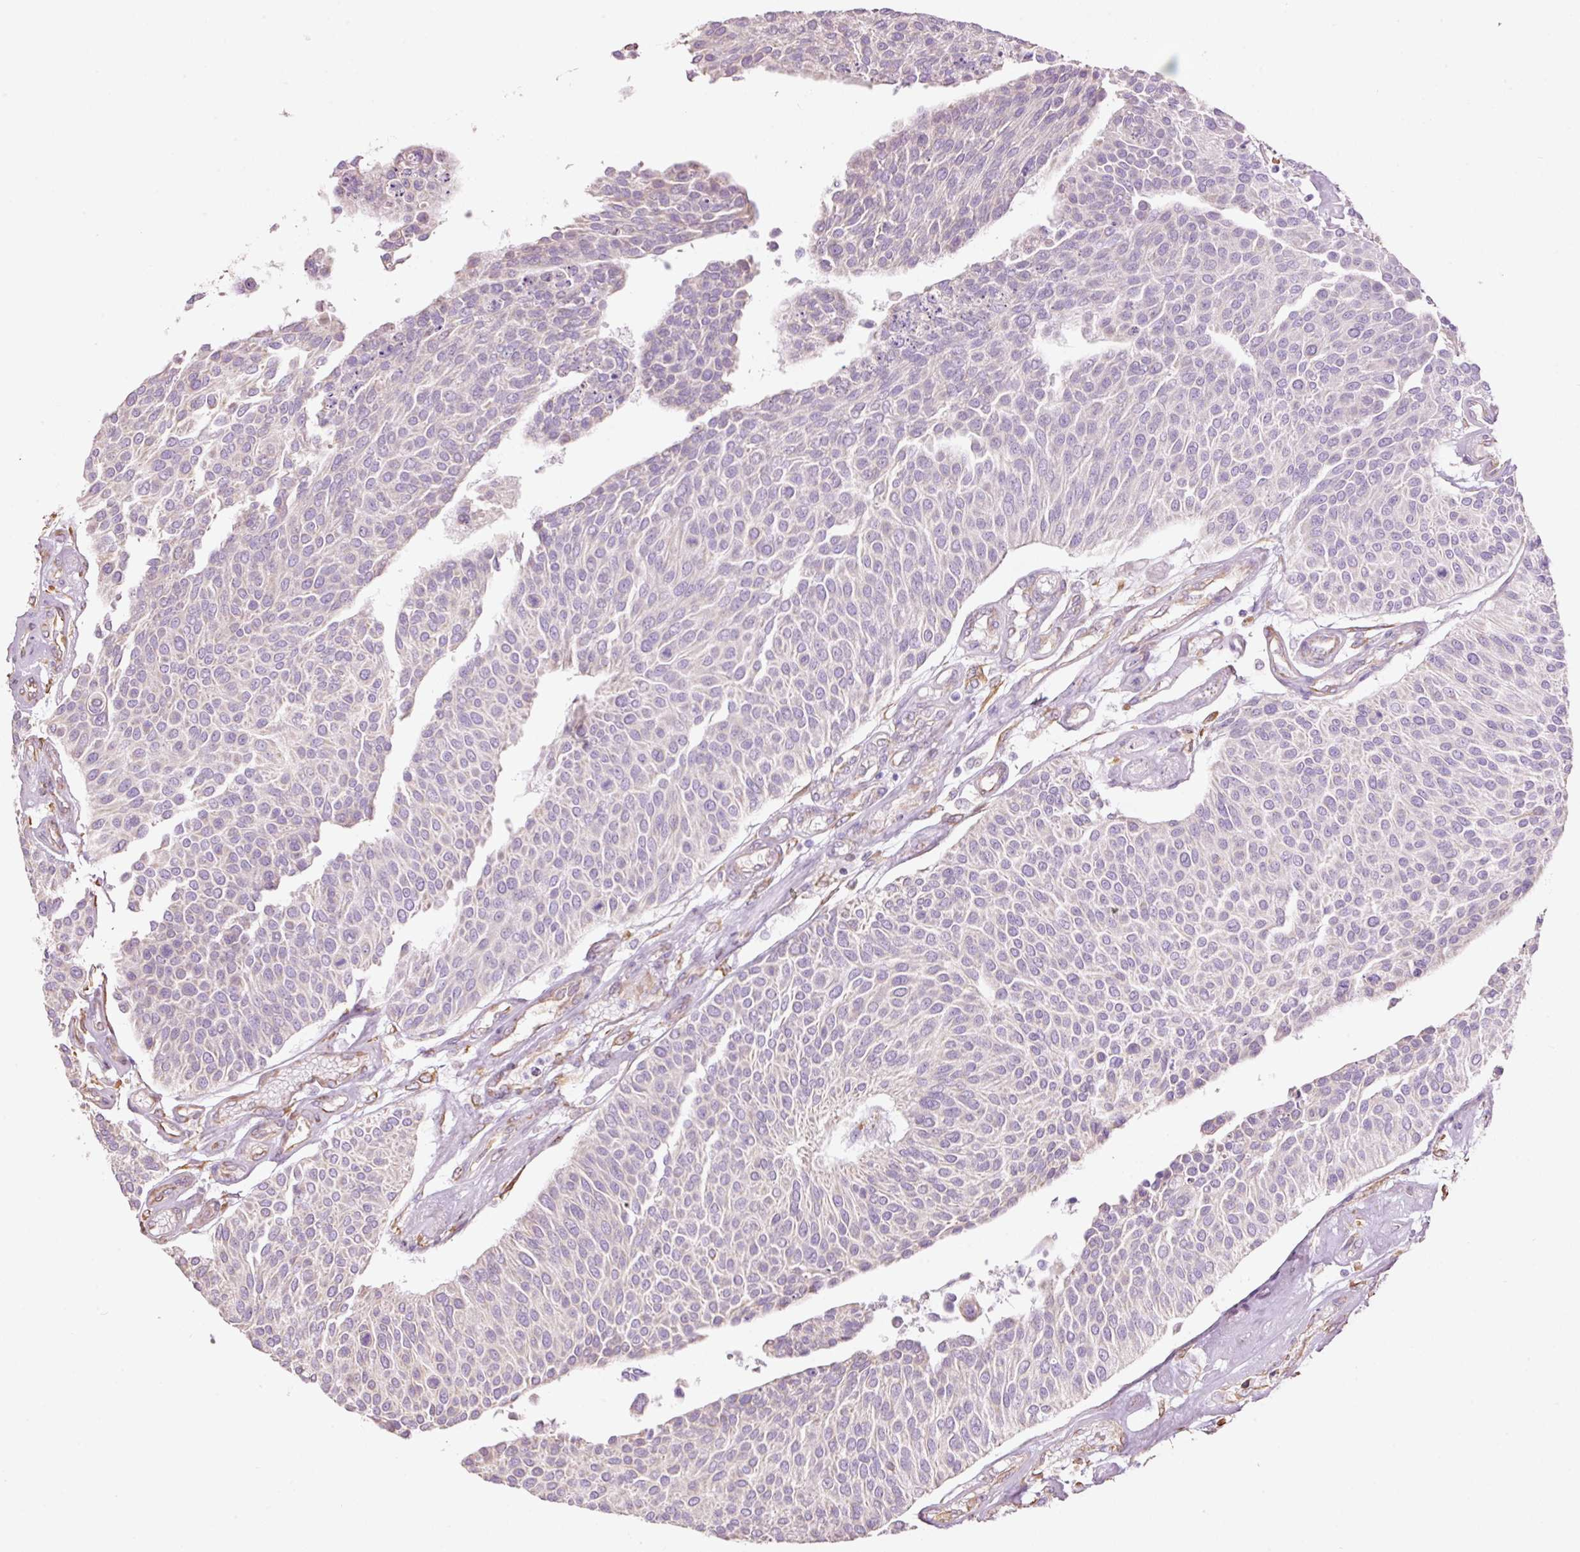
{"staining": {"intensity": "negative", "quantity": "none", "location": "none"}, "tissue": "urothelial cancer", "cell_type": "Tumor cells", "image_type": "cancer", "snomed": [{"axis": "morphology", "description": "Urothelial carcinoma, NOS"}, {"axis": "topography", "description": "Urinary bladder"}], "caption": "Tumor cells are negative for protein expression in human urothelial cancer.", "gene": "GCG", "patient": {"sex": "male", "age": 55}}